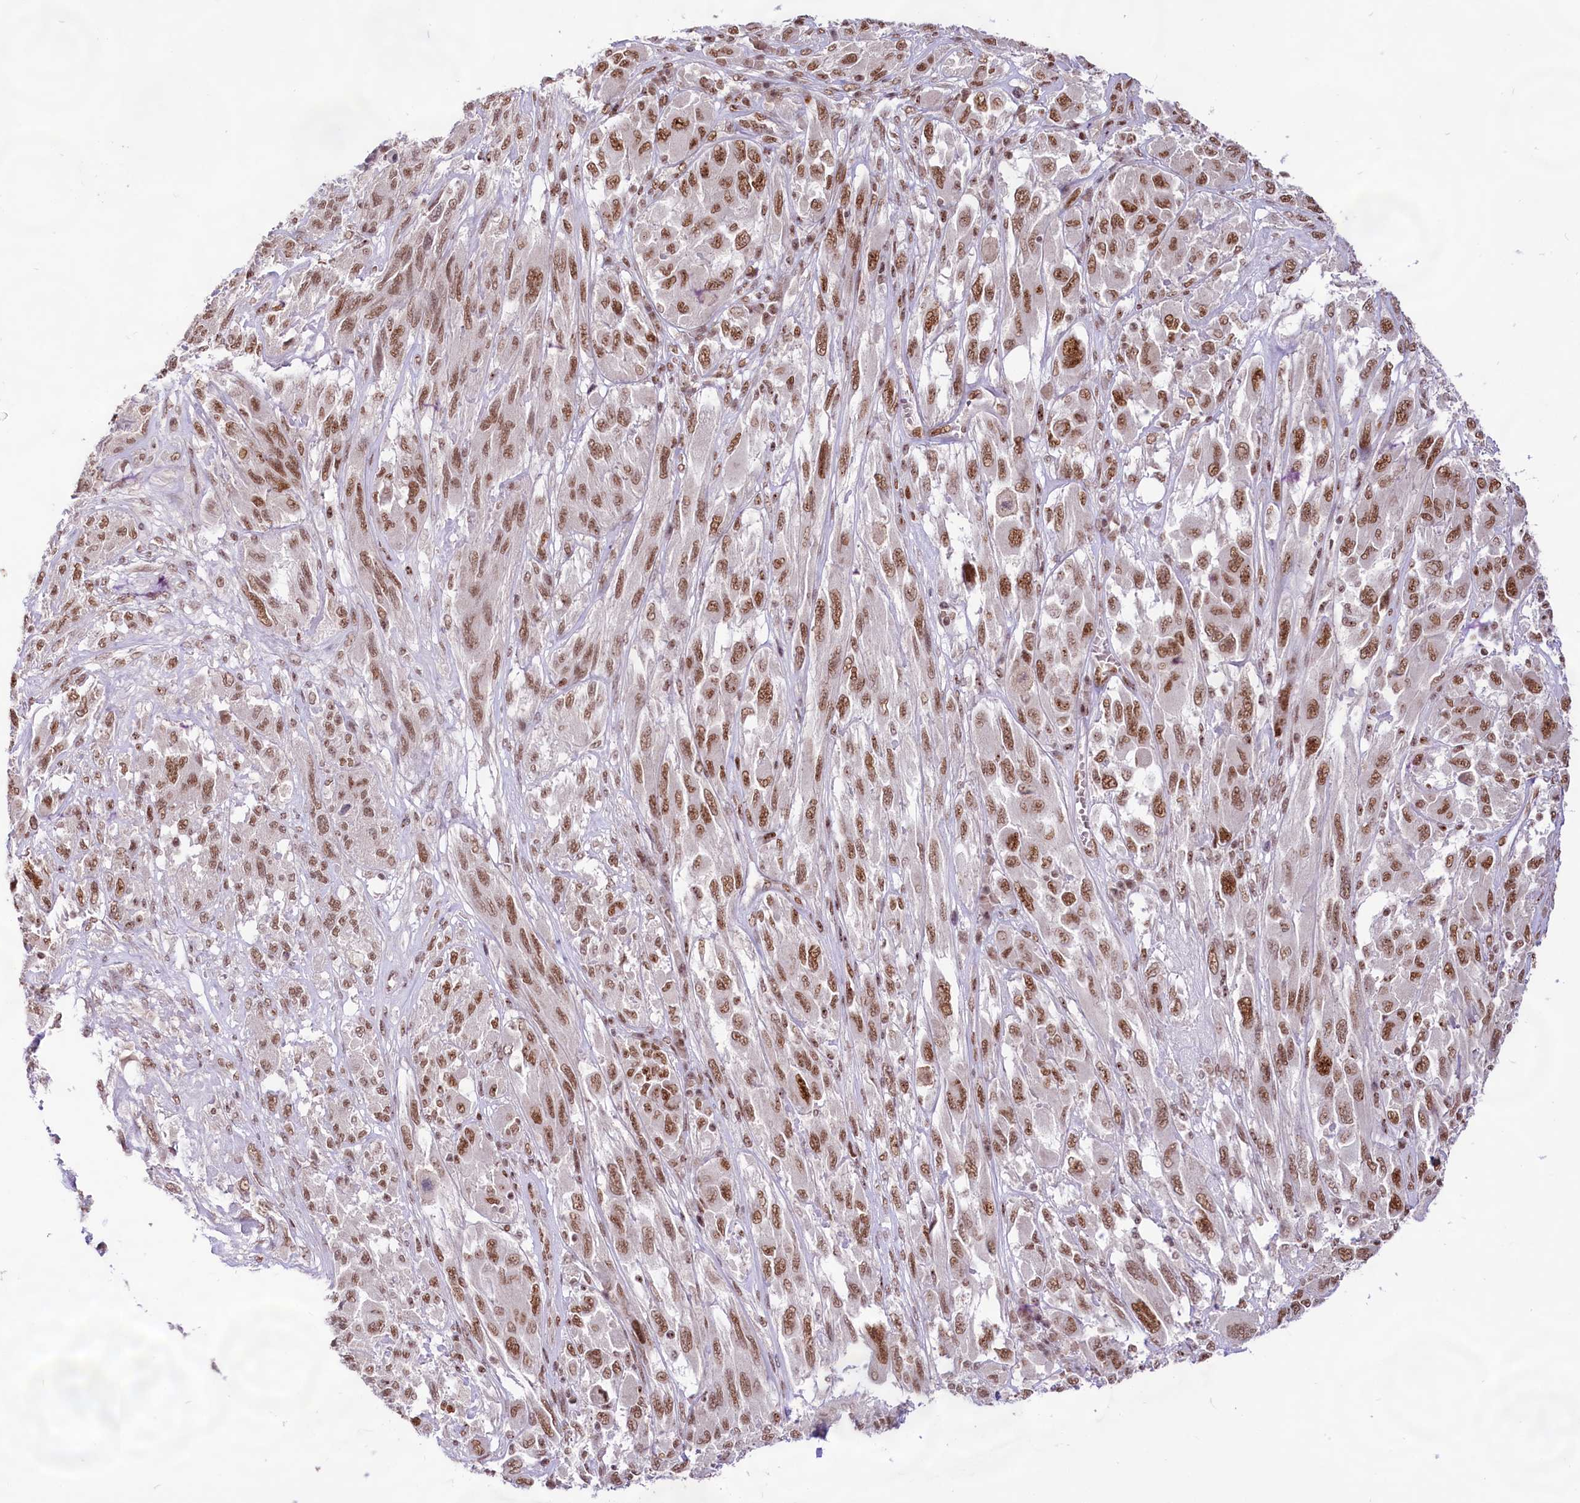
{"staining": {"intensity": "moderate", "quantity": ">75%", "location": "nuclear"}, "tissue": "melanoma", "cell_type": "Tumor cells", "image_type": "cancer", "snomed": [{"axis": "morphology", "description": "Malignant melanoma, NOS"}, {"axis": "topography", "description": "Skin"}], "caption": "Immunohistochemistry (IHC) photomicrograph of neoplastic tissue: human malignant melanoma stained using immunohistochemistry displays medium levels of moderate protein expression localized specifically in the nuclear of tumor cells, appearing as a nuclear brown color.", "gene": "HIRA", "patient": {"sex": "female", "age": 91}}